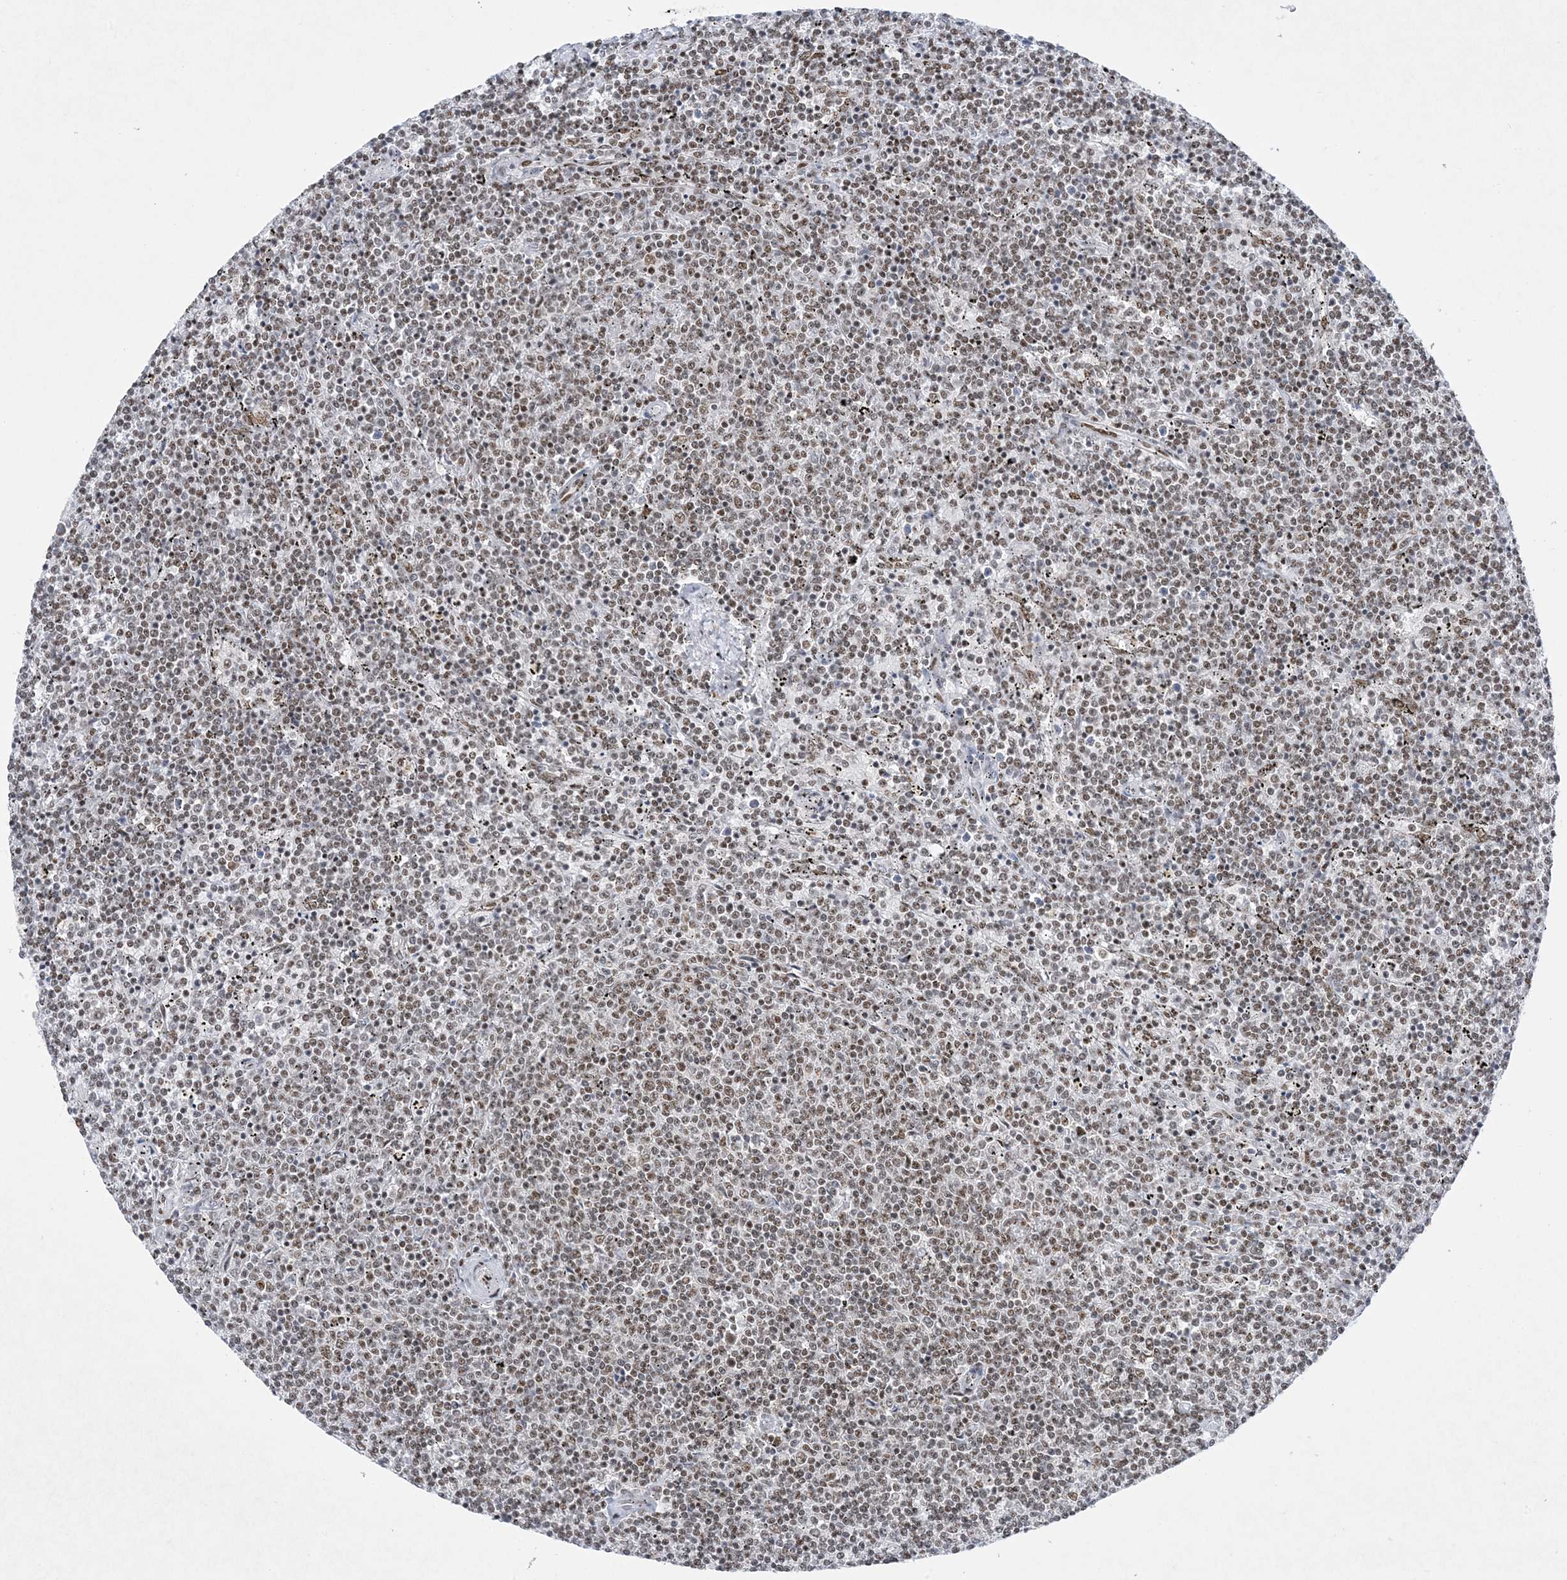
{"staining": {"intensity": "moderate", "quantity": ">75%", "location": "nuclear"}, "tissue": "lymphoma", "cell_type": "Tumor cells", "image_type": "cancer", "snomed": [{"axis": "morphology", "description": "Malignant lymphoma, non-Hodgkin's type, Low grade"}, {"axis": "topography", "description": "Spleen"}], "caption": "Protein expression analysis of lymphoma displays moderate nuclear expression in approximately >75% of tumor cells.", "gene": "PKNOX2", "patient": {"sex": "female", "age": 50}}